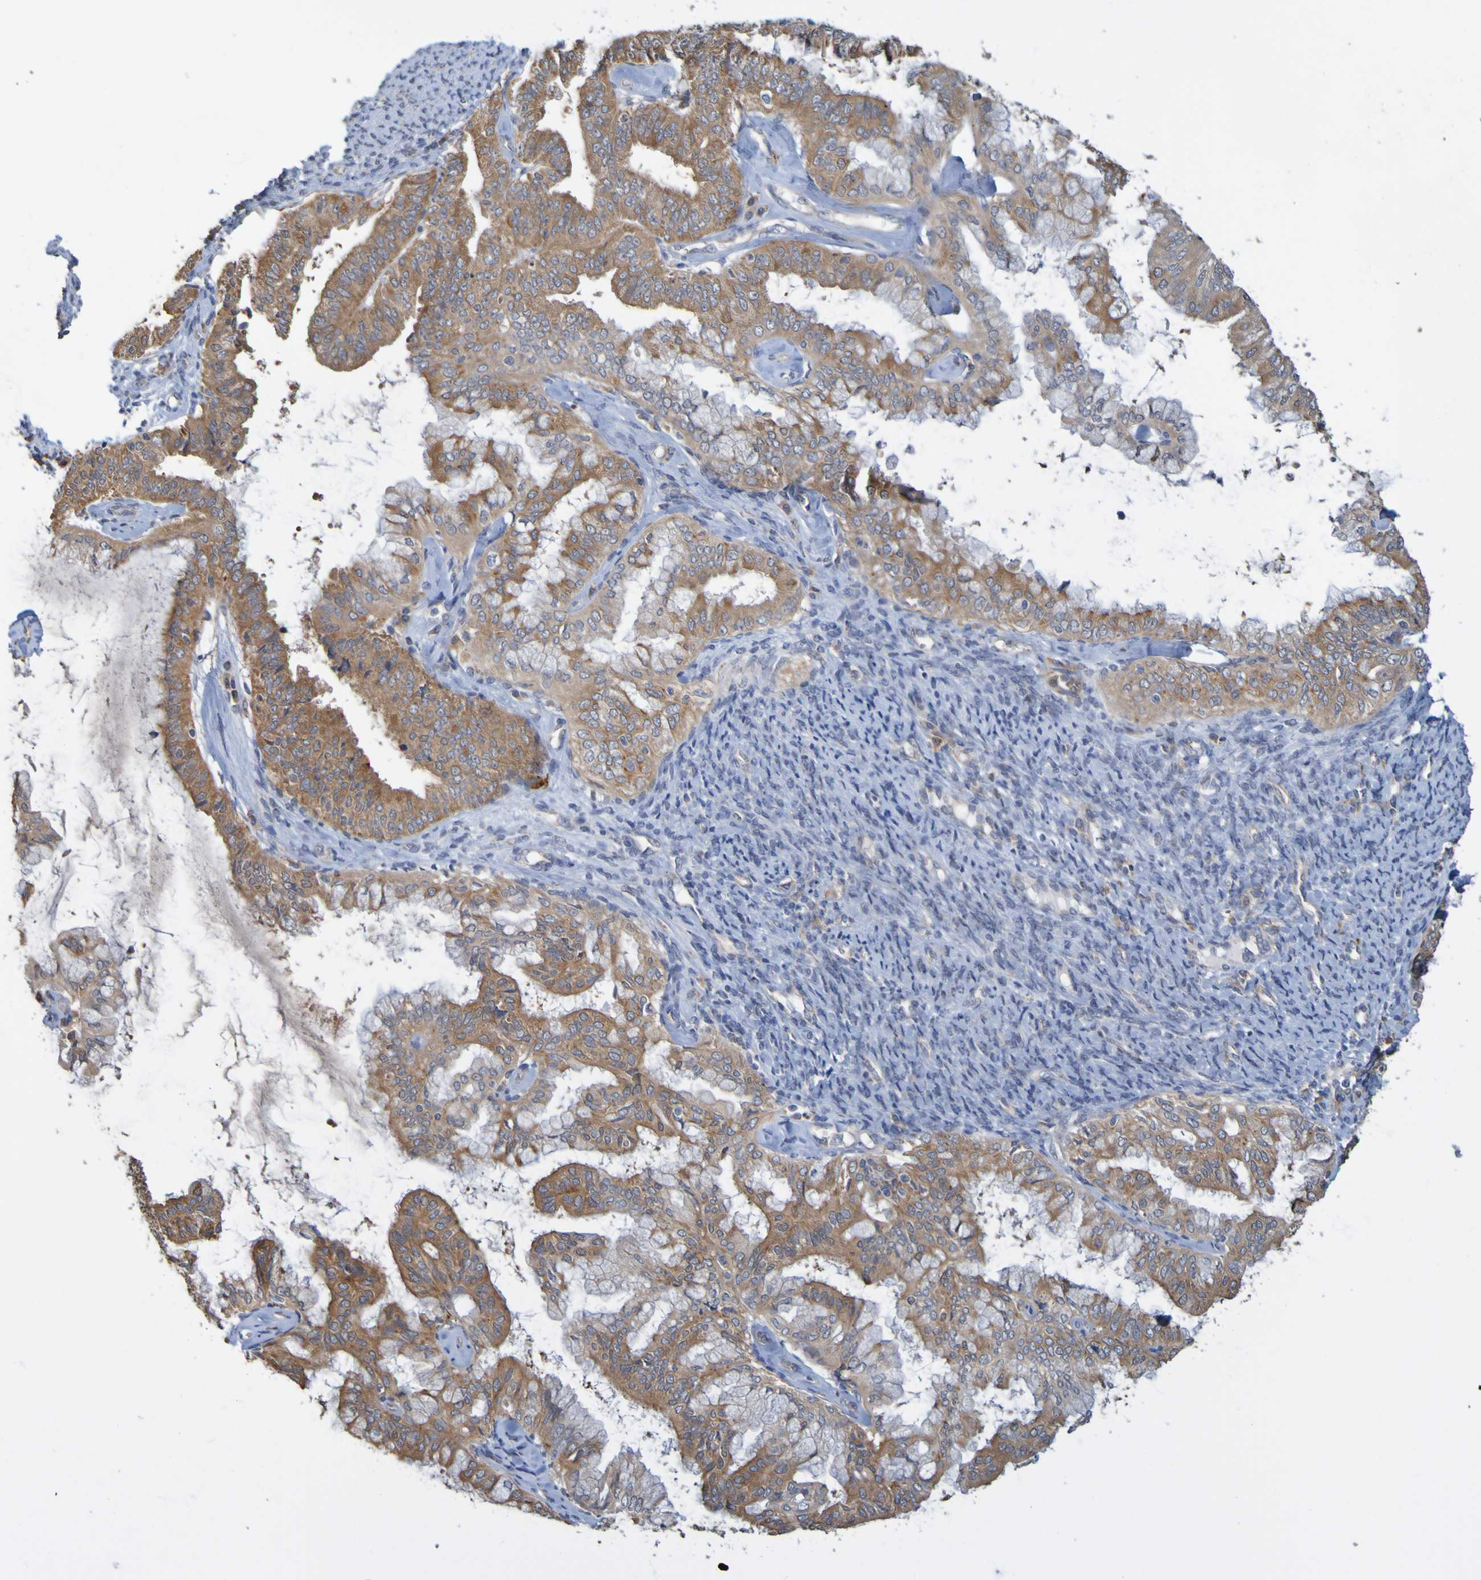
{"staining": {"intensity": "moderate", "quantity": ">75%", "location": "cytoplasmic/membranous"}, "tissue": "endometrial cancer", "cell_type": "Tumor cells", "image_type": "cancer", "snomed": [{"axis": "morphology", "description": "Adenocarcinoma, NOS"}, {"axis": "topography", "description": "Endometrium"}], "caption": "Endometrial cancer (adenocarcinoma) was stained to show a protein in brown. There is medium levels of moderate cytoplasmic/membranous expression in about >75% of tumor cells.", "gene": "NAV2", "patient": {"sex": "female", "age": 63}}